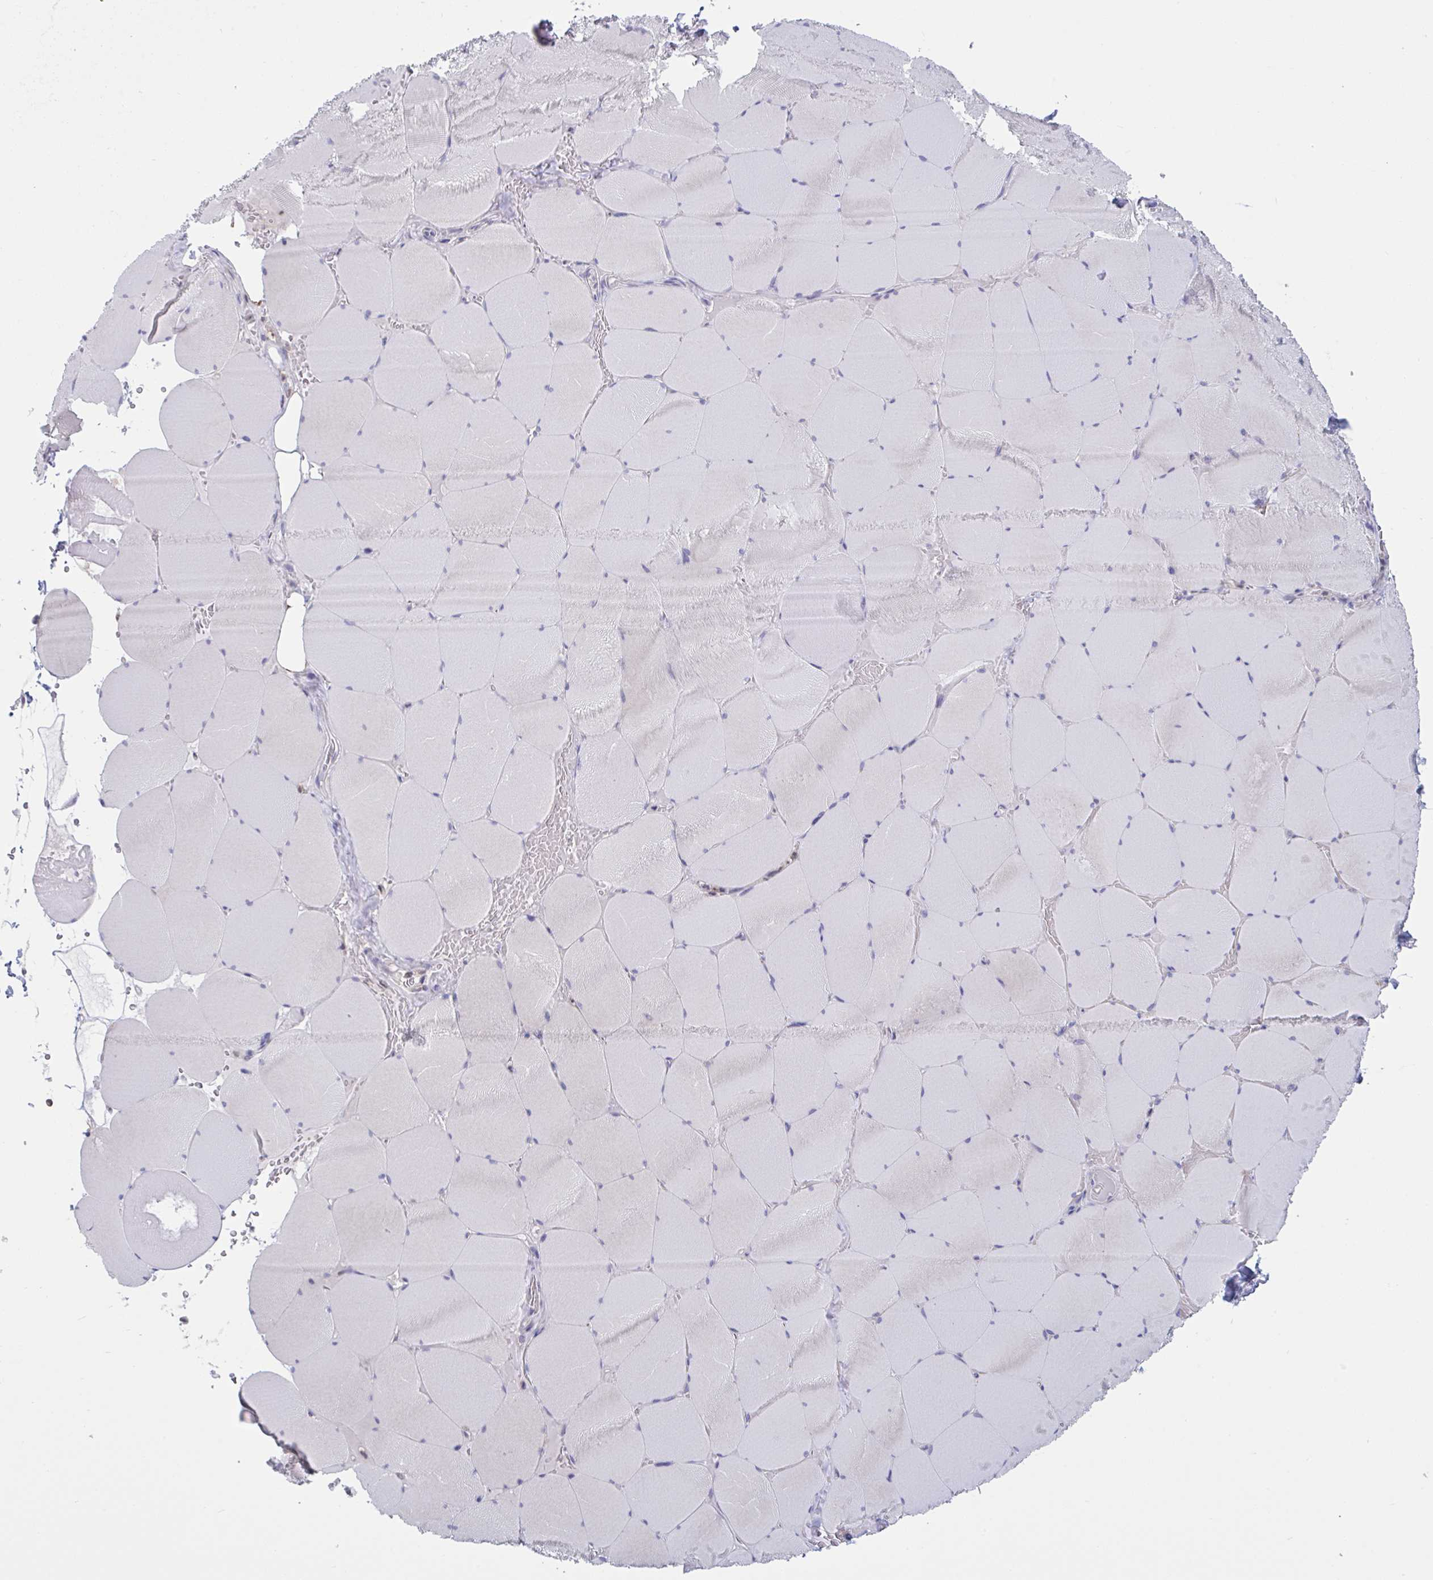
{"staining": {"intensity": "negative", "quantity": "none", "location": "none"}, "tissue": "skeletal muscle", "cell_type": "Myocytes", "image_type": "normal", "snomed": [{"axis": "morphology", "description": "Normal tissue, NOS"}, {"axis": "topography", "description": "Skeletal muscle"}, {"axis": "topography", "description": "Head-Neck"}], "caption": "High power microscopy photomicrograph of an immunohistochemistry (IHC) image of unremarkable skeletal muscle, revealing no significant staining in myocytes.", "gene": "TANK", "patient": {"sex": "male", "age": 66}}